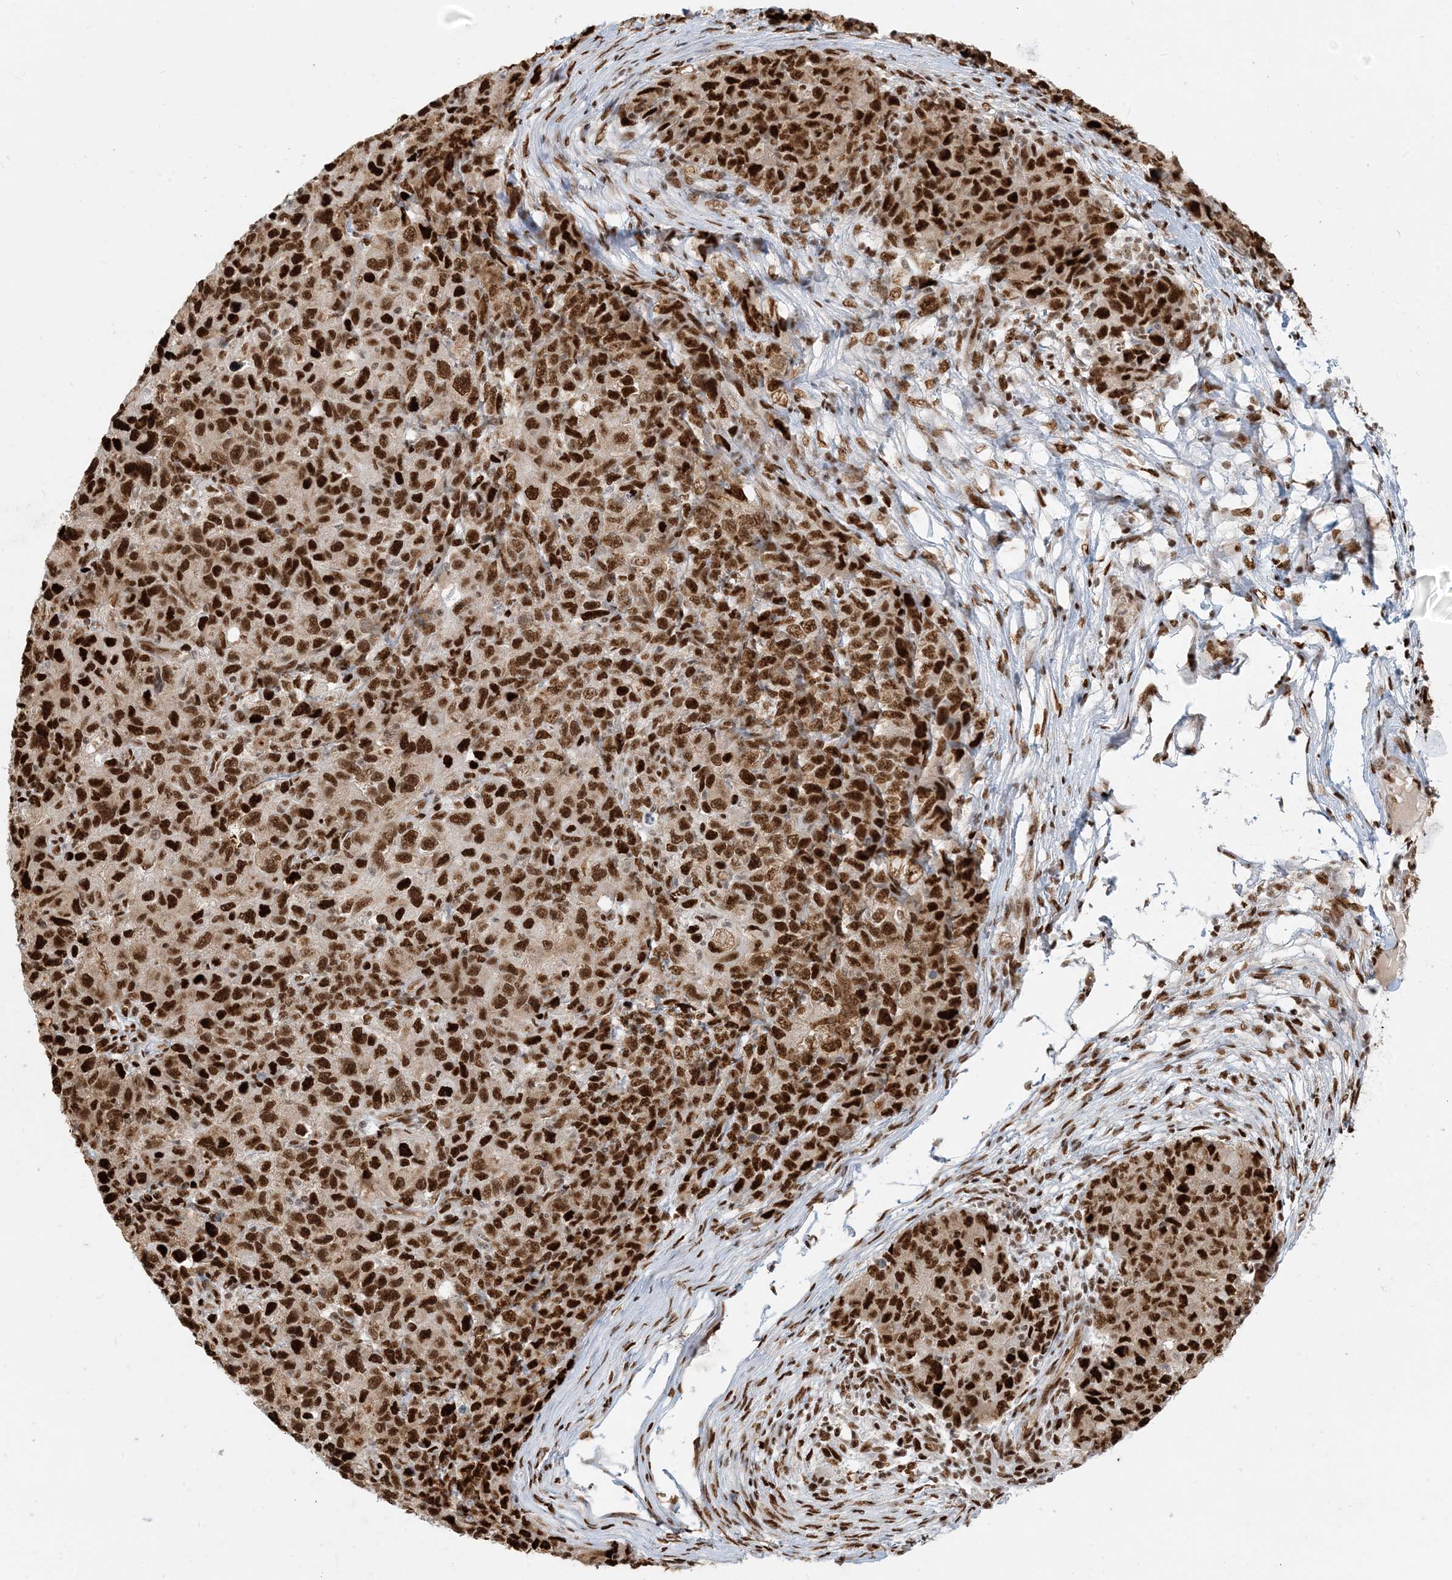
{"staining": {"intensity": "strong", "quantity": ">75%", "location": "nuclear"}, "tissue": "ovarian cancer", "cell_type": "Tumor cells", "image_type": "cancer", "snomed": [{"axis": "morphology", "description": "Carcinoma, endometroid"}, {"axis": "topography", "description": "Ovary"}], "caption": "Immunohistochemistry (IHC) of human ovarian endometroid carcinoma exhibits high levels of strong nuclear staining in about >75% of tumor cells. (DAB = brown stain, brightfield microscopy at high magnification).", "gene": "CKS2", "patient": {"sex": "female", "age": 42}}